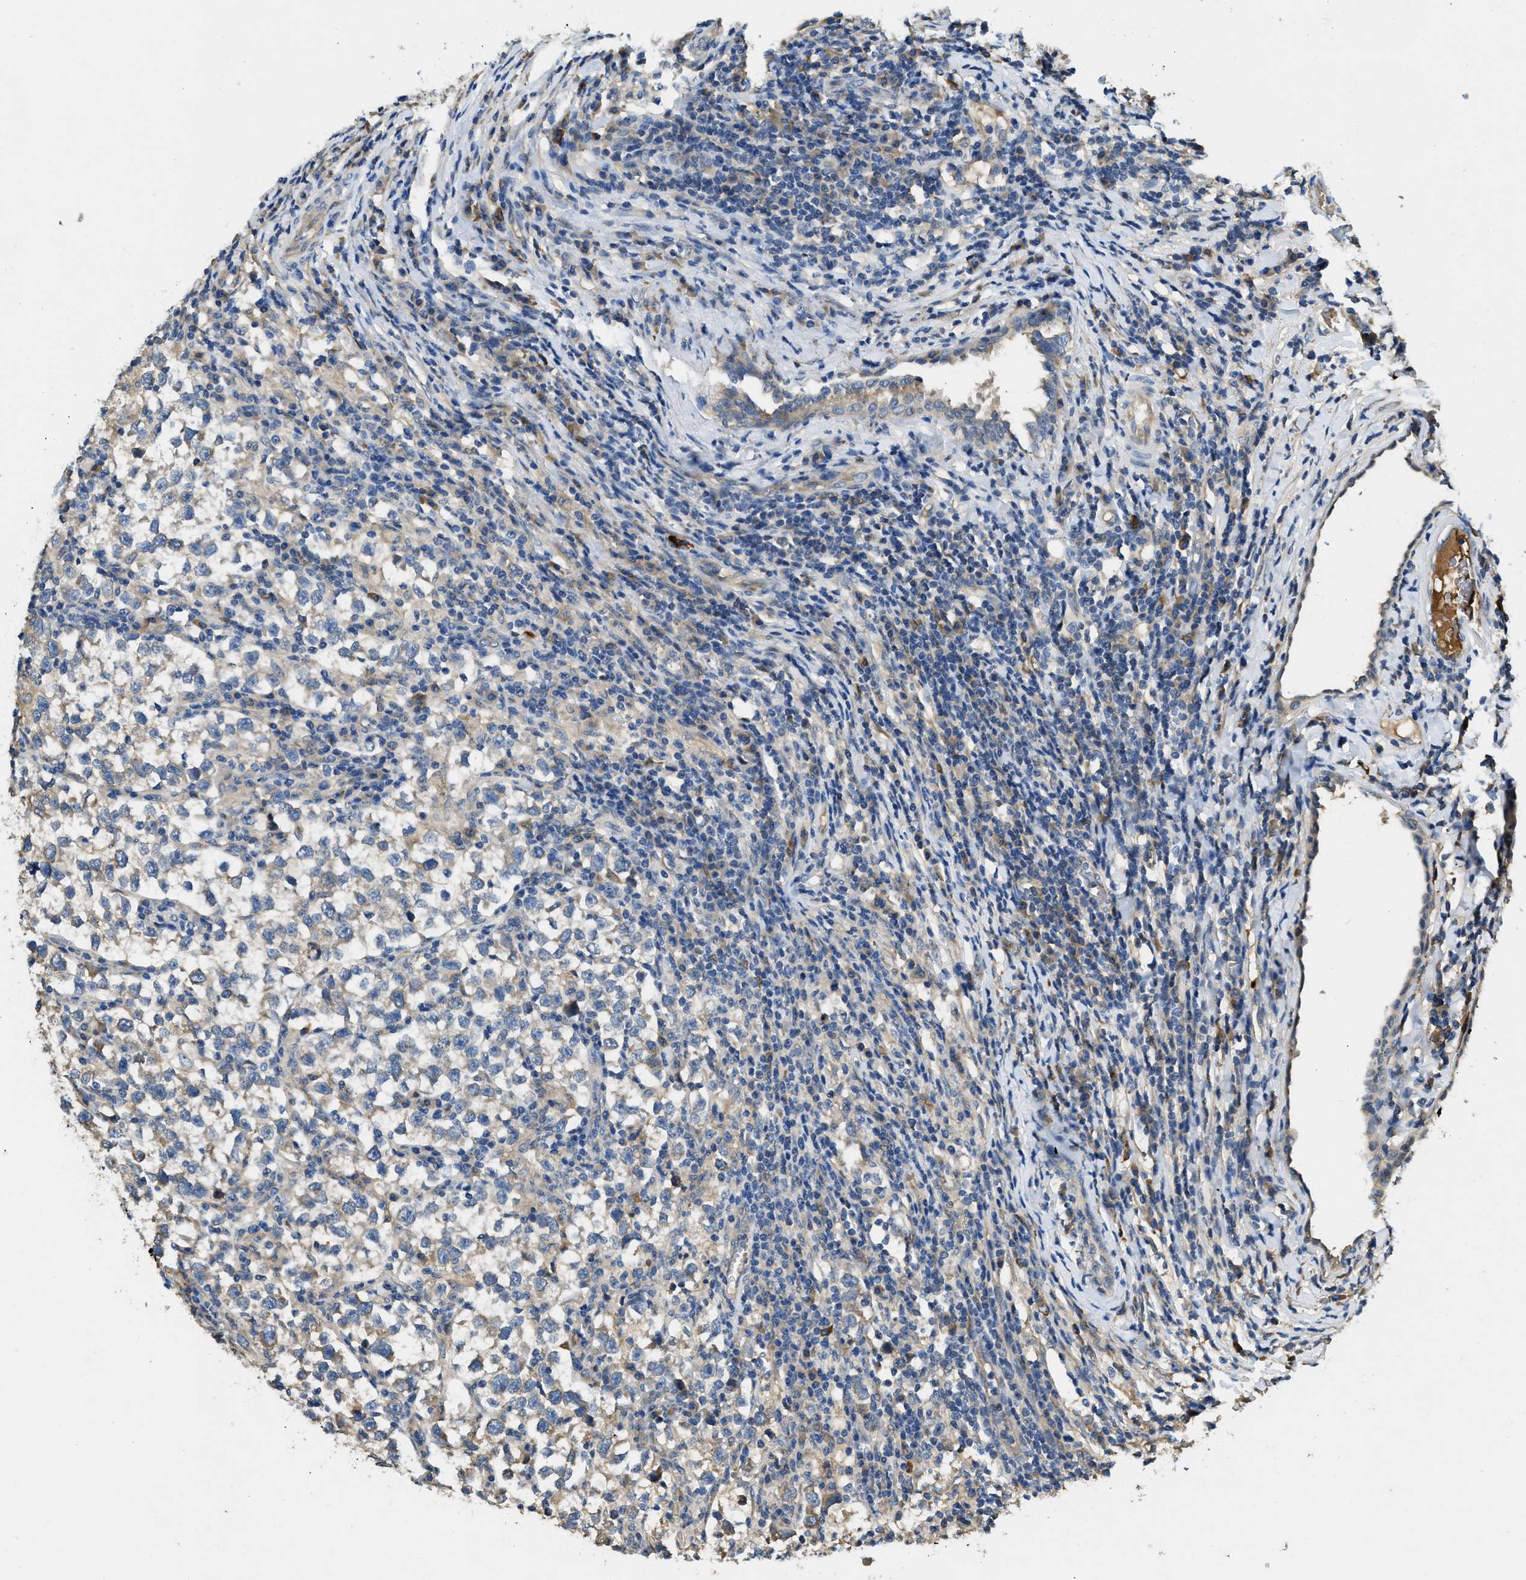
{"staining": {"intensity": "weak", "quantity": "<25%", "location": "cytoplasmic/membranous"}, "tissue": "testis cancer", "cell_type": "Tumor cells", "image_type": "cancer", "snomed": [{"axis": "morphology", "description": "Normal tissue, NOS"}, {"axis": "morphology", "description": "Seminoma, NOS"}, {"axis": "topography", "description": "Testis"}], "caption": "A photomicrograph of testis cancer (seminoma) stained for a protein shows no brown staining in tumor cells. (DAB (3,3'-diaminobenzidine) immunohistochemistry with hematoxylin counter stain).", "gene": "RIPK2", "patient": {"sex": "male", "age": 43}}